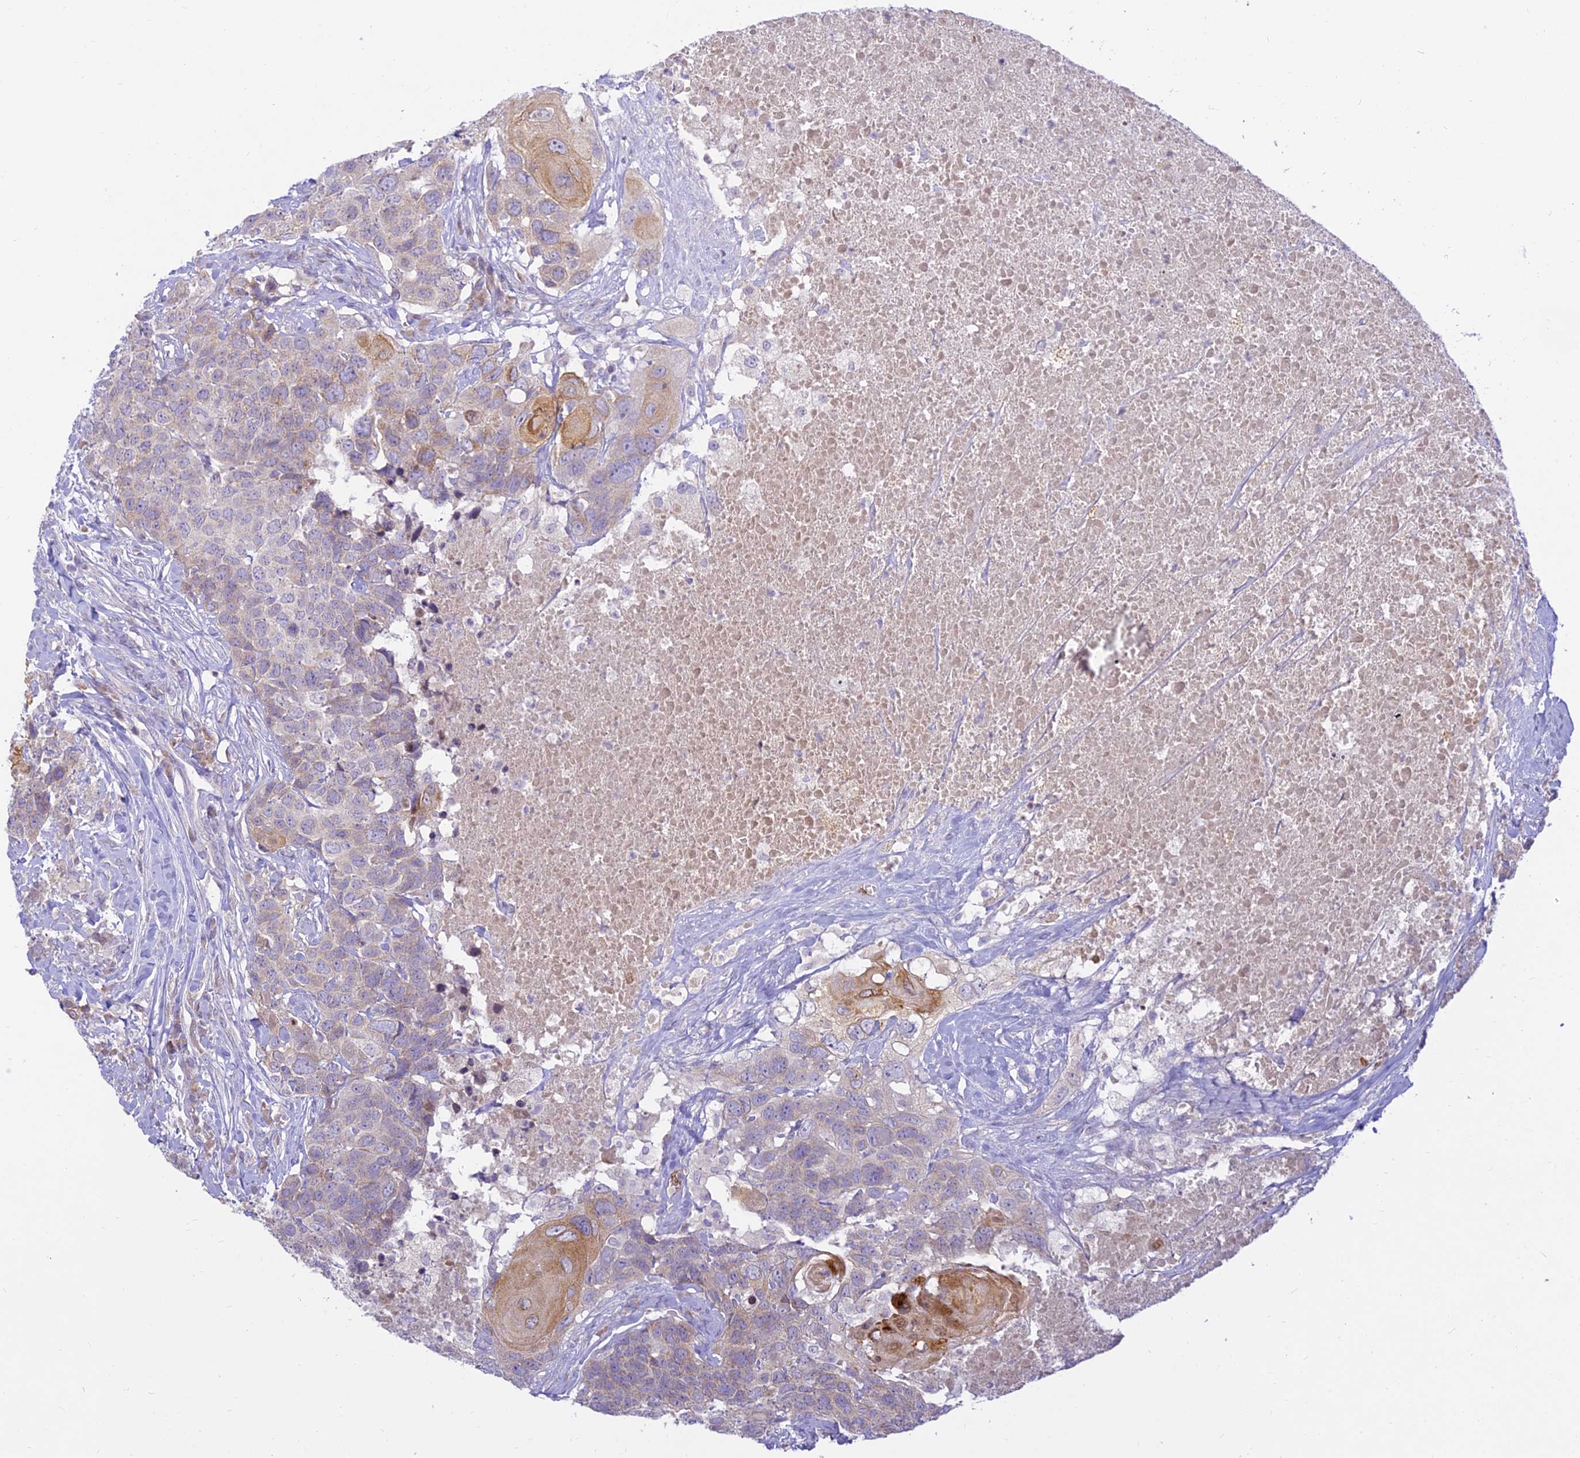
{"staining": {"intensity": "moderate", "quantity": "<25%", "location": "cytoplasmic/membranous"}, "tissue": "head and neck cancer", "cell_type": "Tumor cells", "image_type": "cancer", "snomed": [{"axis": "morphology", "description": "Squamous cell carcinoma, NOS"}, {"axis": "topography", "description": "Head-Neck"}], "caption": "IHC image of neoplastic tissue: human head and neck cancer stained using immunohistochemistry shows low levels of moderate protein expression localized specifically in the cytoplasmic/membranous of tumor cells, appearing as a cytoplasmic/membranous brown color.", "gene": "TMEM40", "patient": {"sex": "male", "age": 66}}